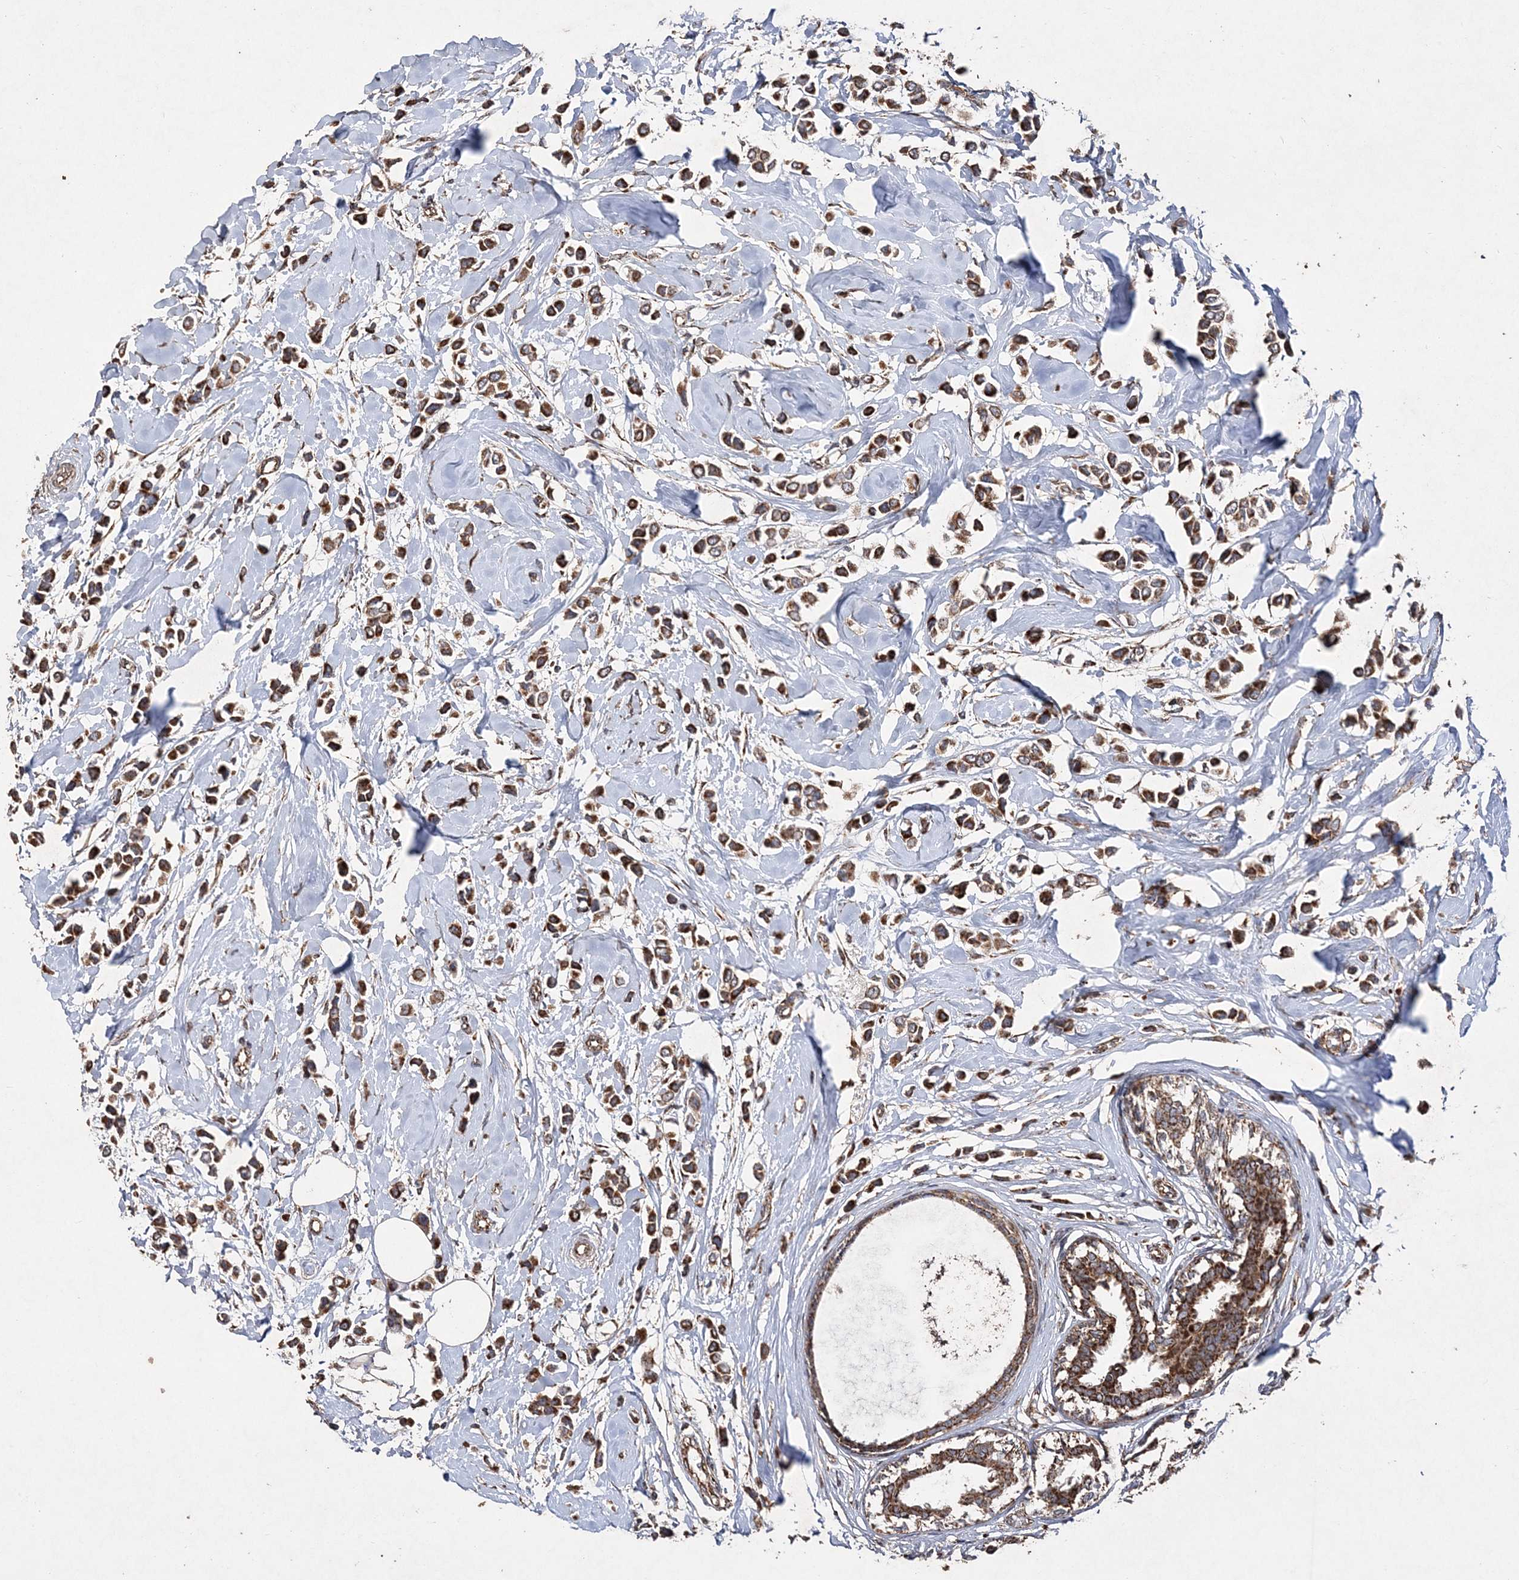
{"staining": {"intensity": "strong", "quantity": ">75%", "location": "cytoplasmic/membranous"}, "tissue": "breast cancer", "cell_type": "Tumor cells", "image_type": "cancer", "snomed": [{"axis": "morphology", "description": "Lobular carcinoma"}, {"axis": "topography", "description": "Breast"}], "caption": "Immunohistochemistry of breast cancer (lobular carcinoma) exhibits high levels of strong cytoplasmic/membranous staining in about >75% of tumor cells.", "gene": "POC5", "patient": {"sex": "female", "age": 51}}